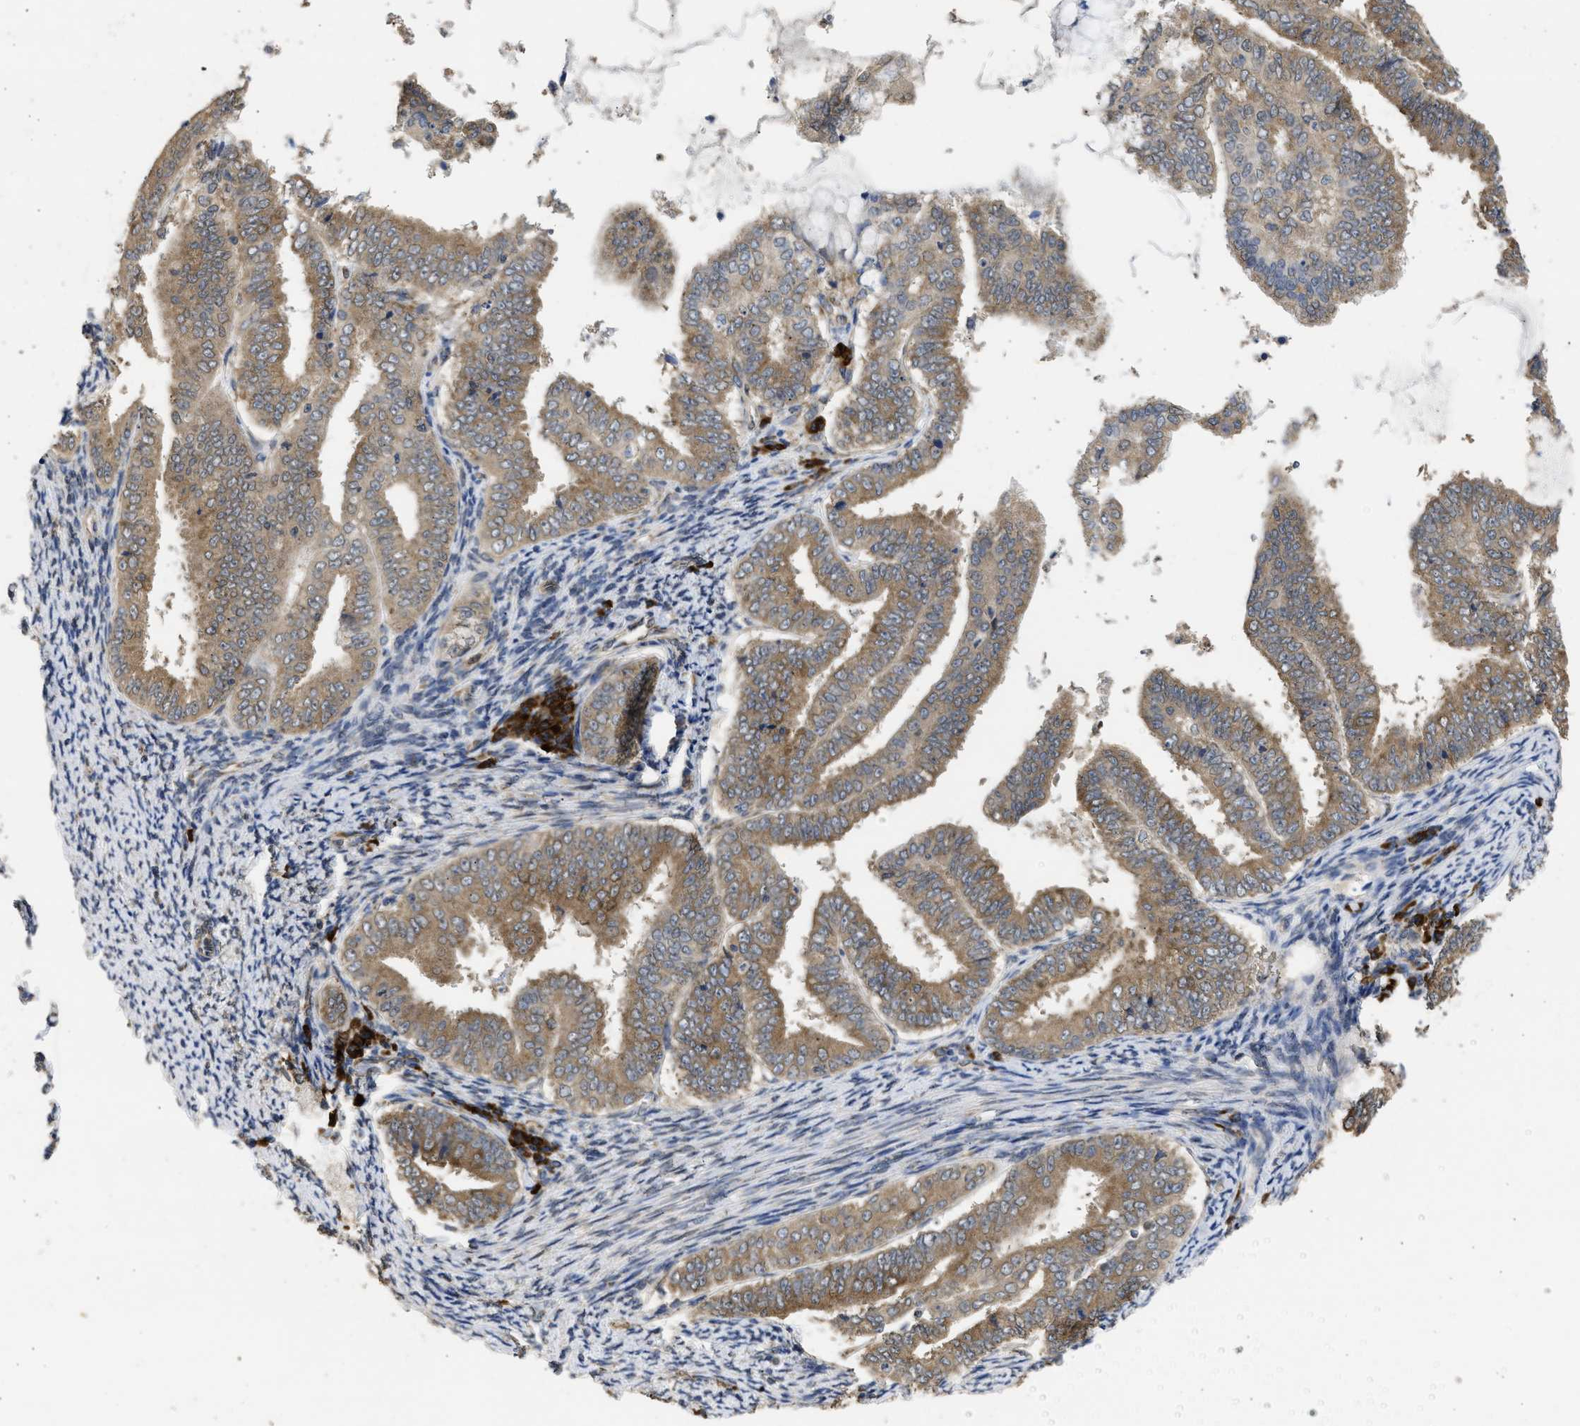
{"staining": {"intensity": "moderate", "quantity": ">75%", "location": "cytoplasmic/membranous"}, "tissue": "endometrial cancer", "cell_type": "Tumor cells", "image_type": "cancer", "snomed": [{"axis": "morphology", "description": "Adenocarcinoma, NOS"}, {"axis": "topography", "description": "Endometrium"}], "caption": "Protein analysis of adenocarcinoma (endometrial) tissue exhibits moderate cytoplasmic/membranous staining in about >75% of tumor cells.", "gene": "DNAJC1", "patient": {"sex": "female", "age": 63}}